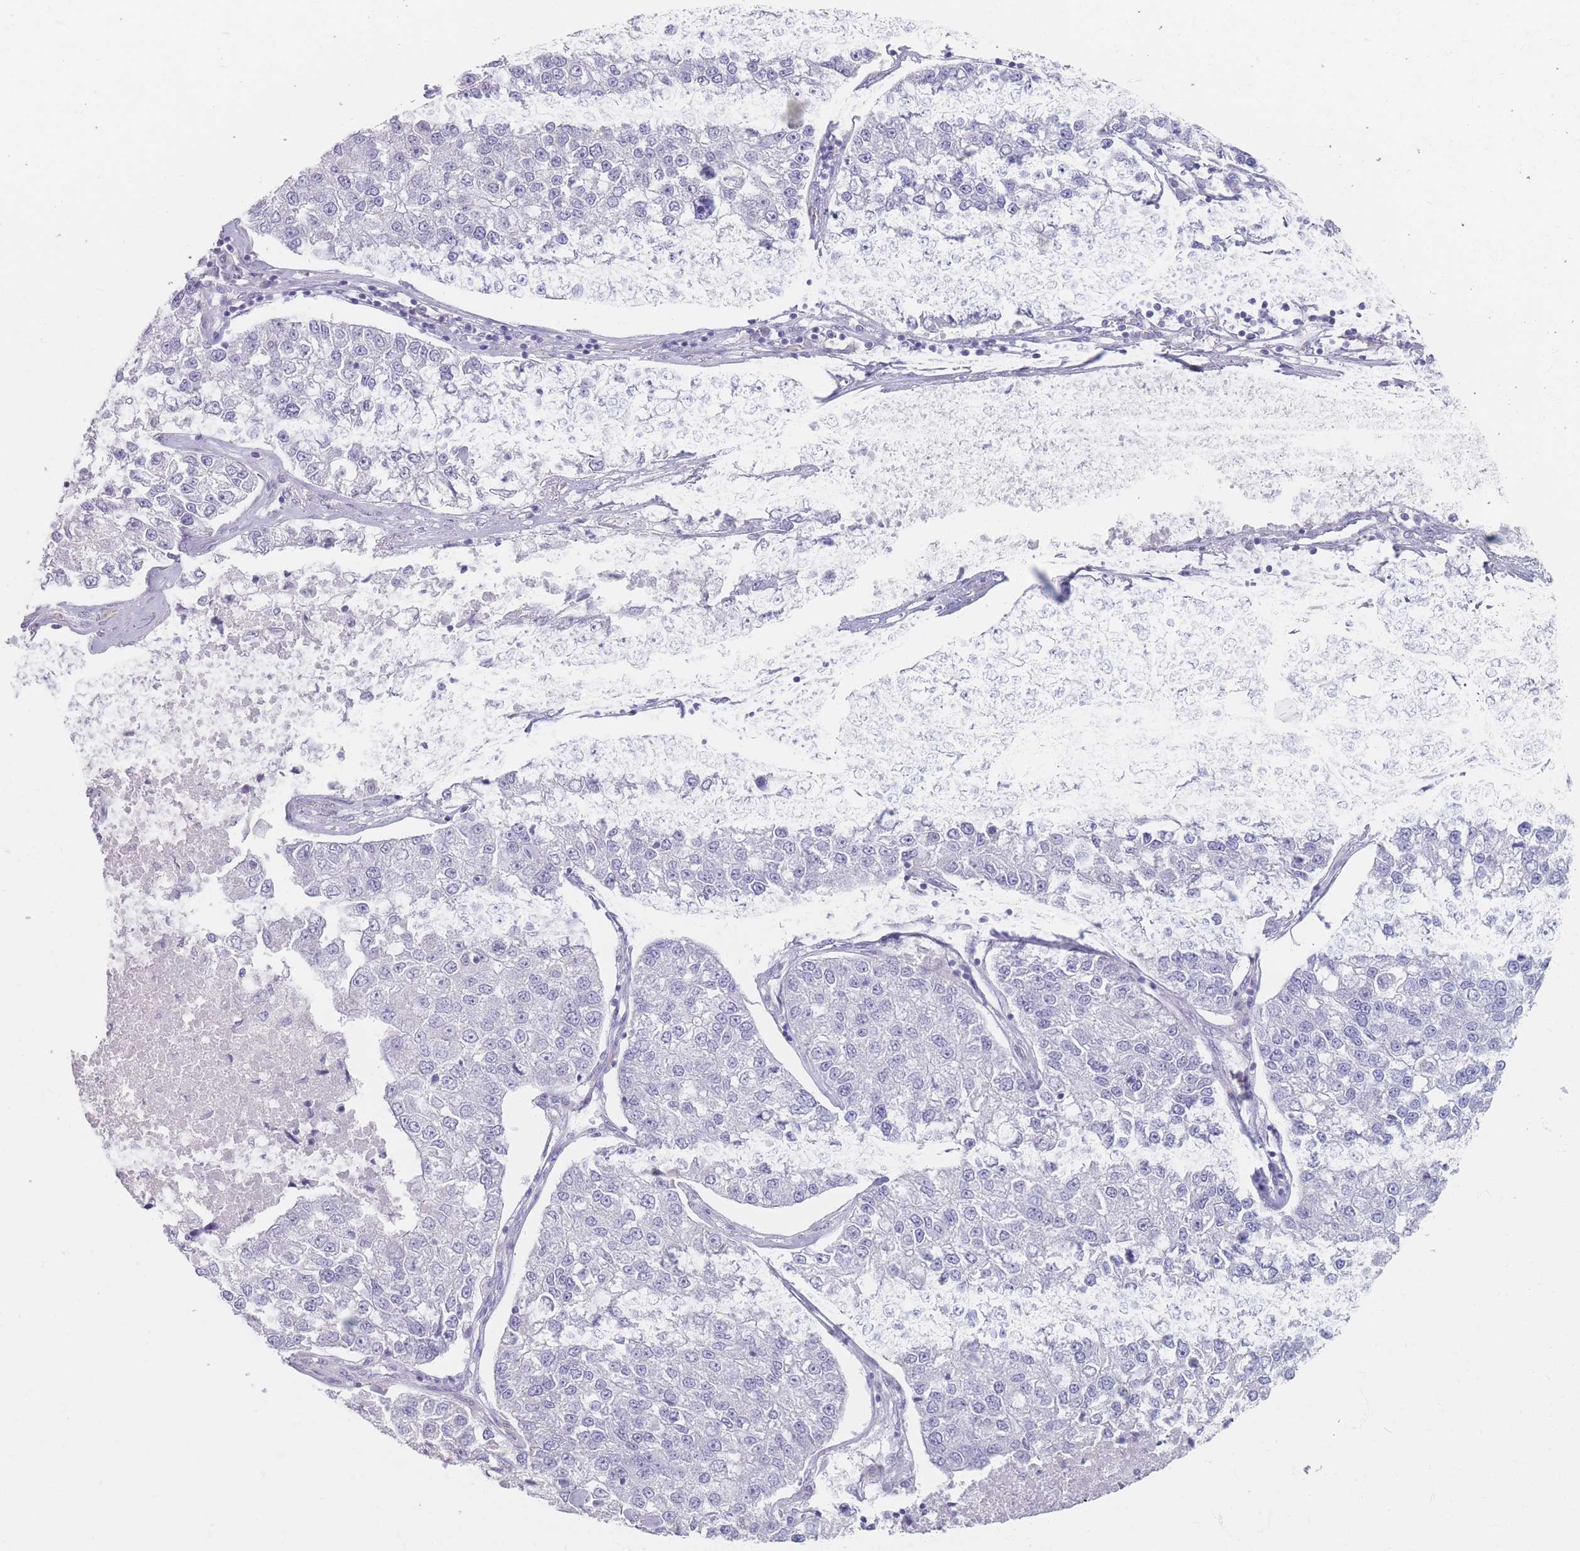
{"staining": {"intensity": "negative", "quantity": "none", "location": "none"}, "tissue": "lung cancer", "cell_type": "Tumor cells", "image_type": "cancer", "snomed": [{"axis": "morphology", "description": "Adenocarcinoma, NOS"}, {"axis": "topography", "description": "Lung"}], "caption": "Tumor cells are negative for protein expression in human lung cancer.", "gene": "PIGM", "patient": {"sex": "male", "age": 49}}